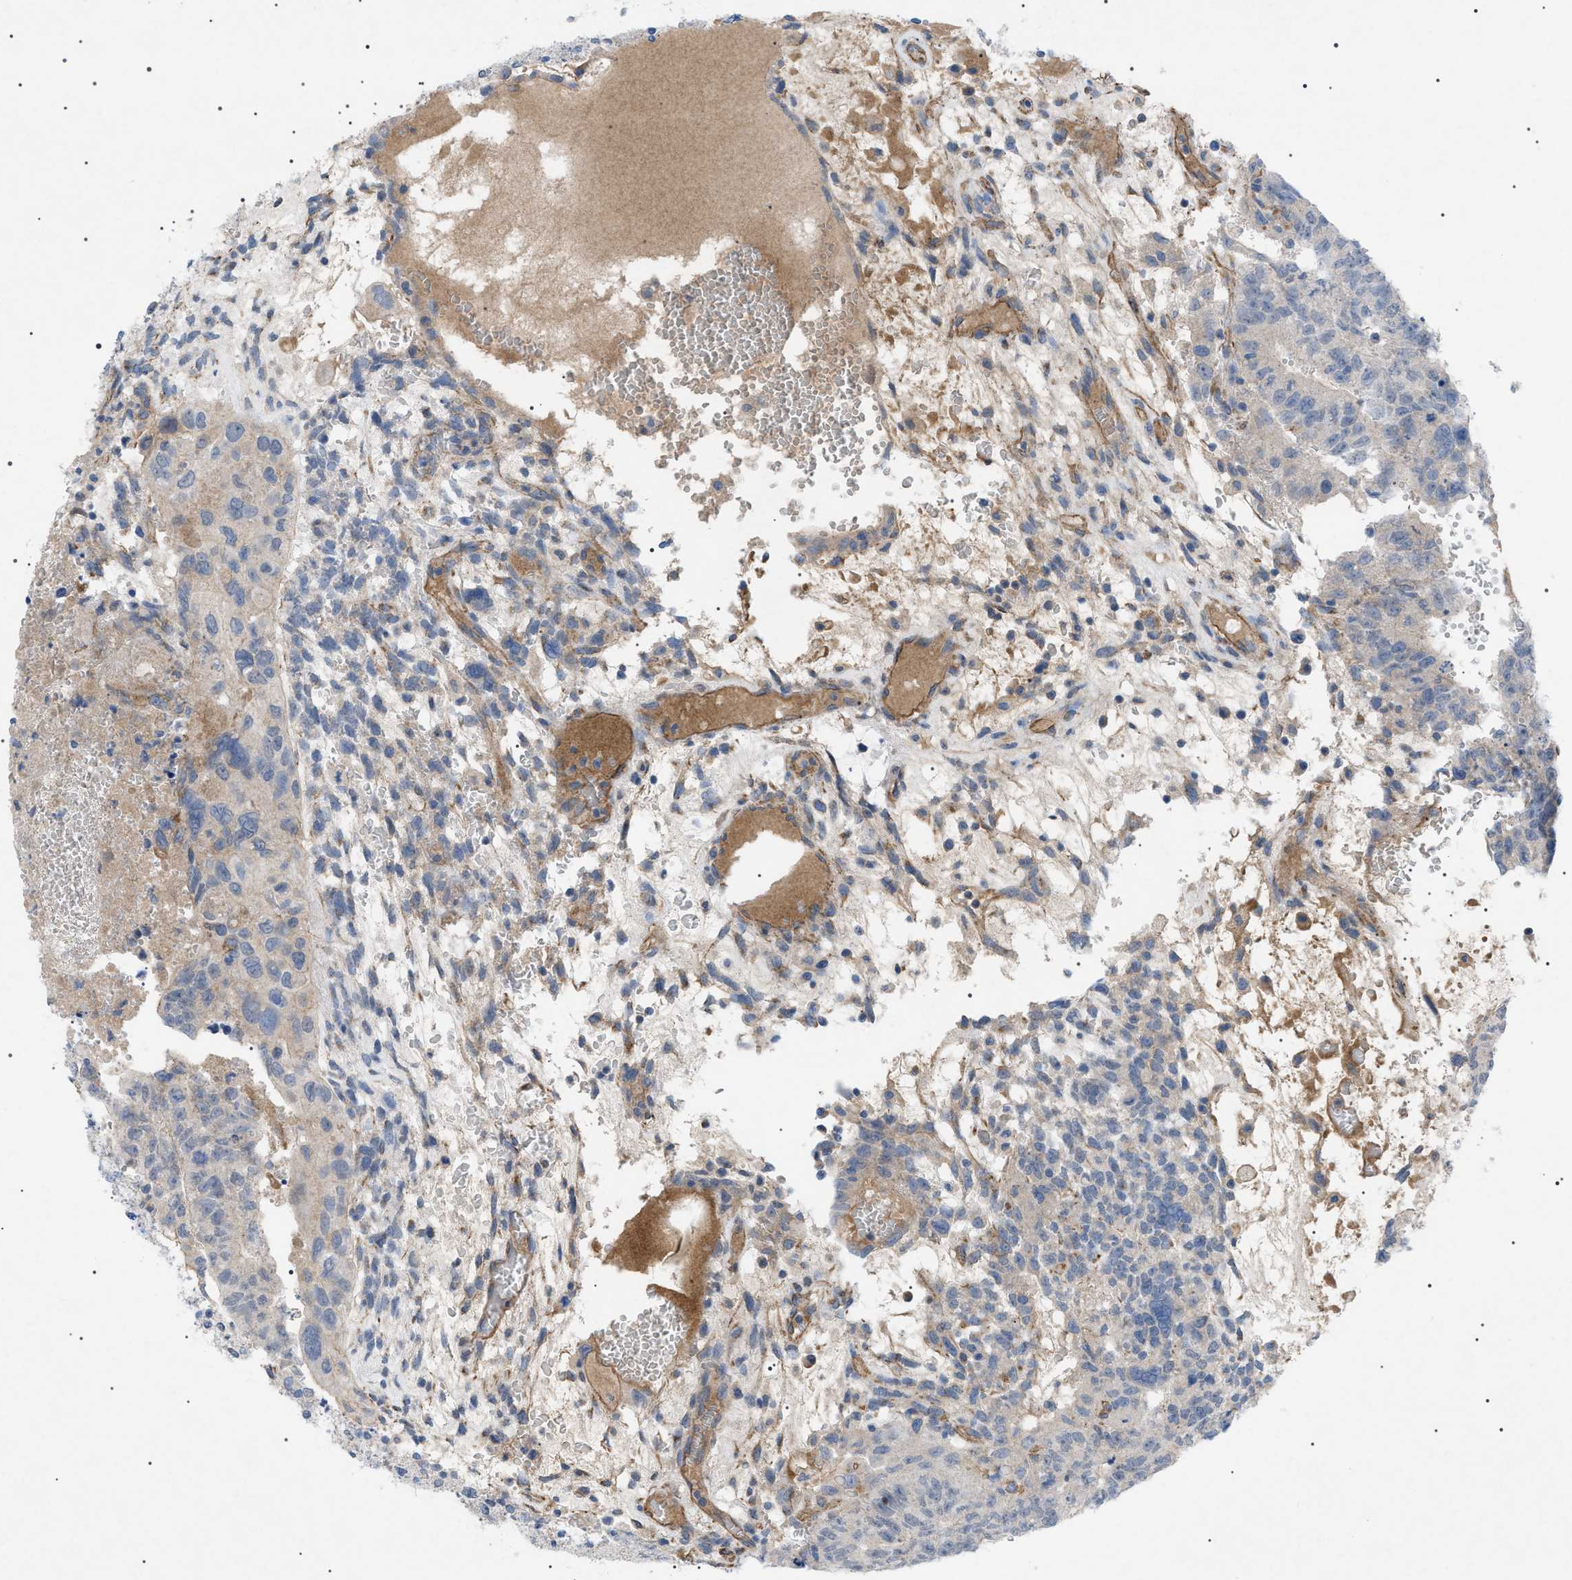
{"staining": {"intensity": "weak", "quantity": "<25%", "location": "cytoplasmic/membranous"}, "tissue": "testis cancer", "cell_type": "Tumor cells", "image_type": "cancer", "snomed": [{"axis": "morphology", "description": "Seminoma, NOS"}, {"axis": "morphology", "description": "Carcinoma, Embryonal, NOS"}, {"axis": "topography", "description": "Testis"}], "caption": "The micrograph displays no staining of tumor cells in embryonal carcinoma (testis).", "gene": "ADAMTS1", "patient": {"sex": "male", "age": 52}}